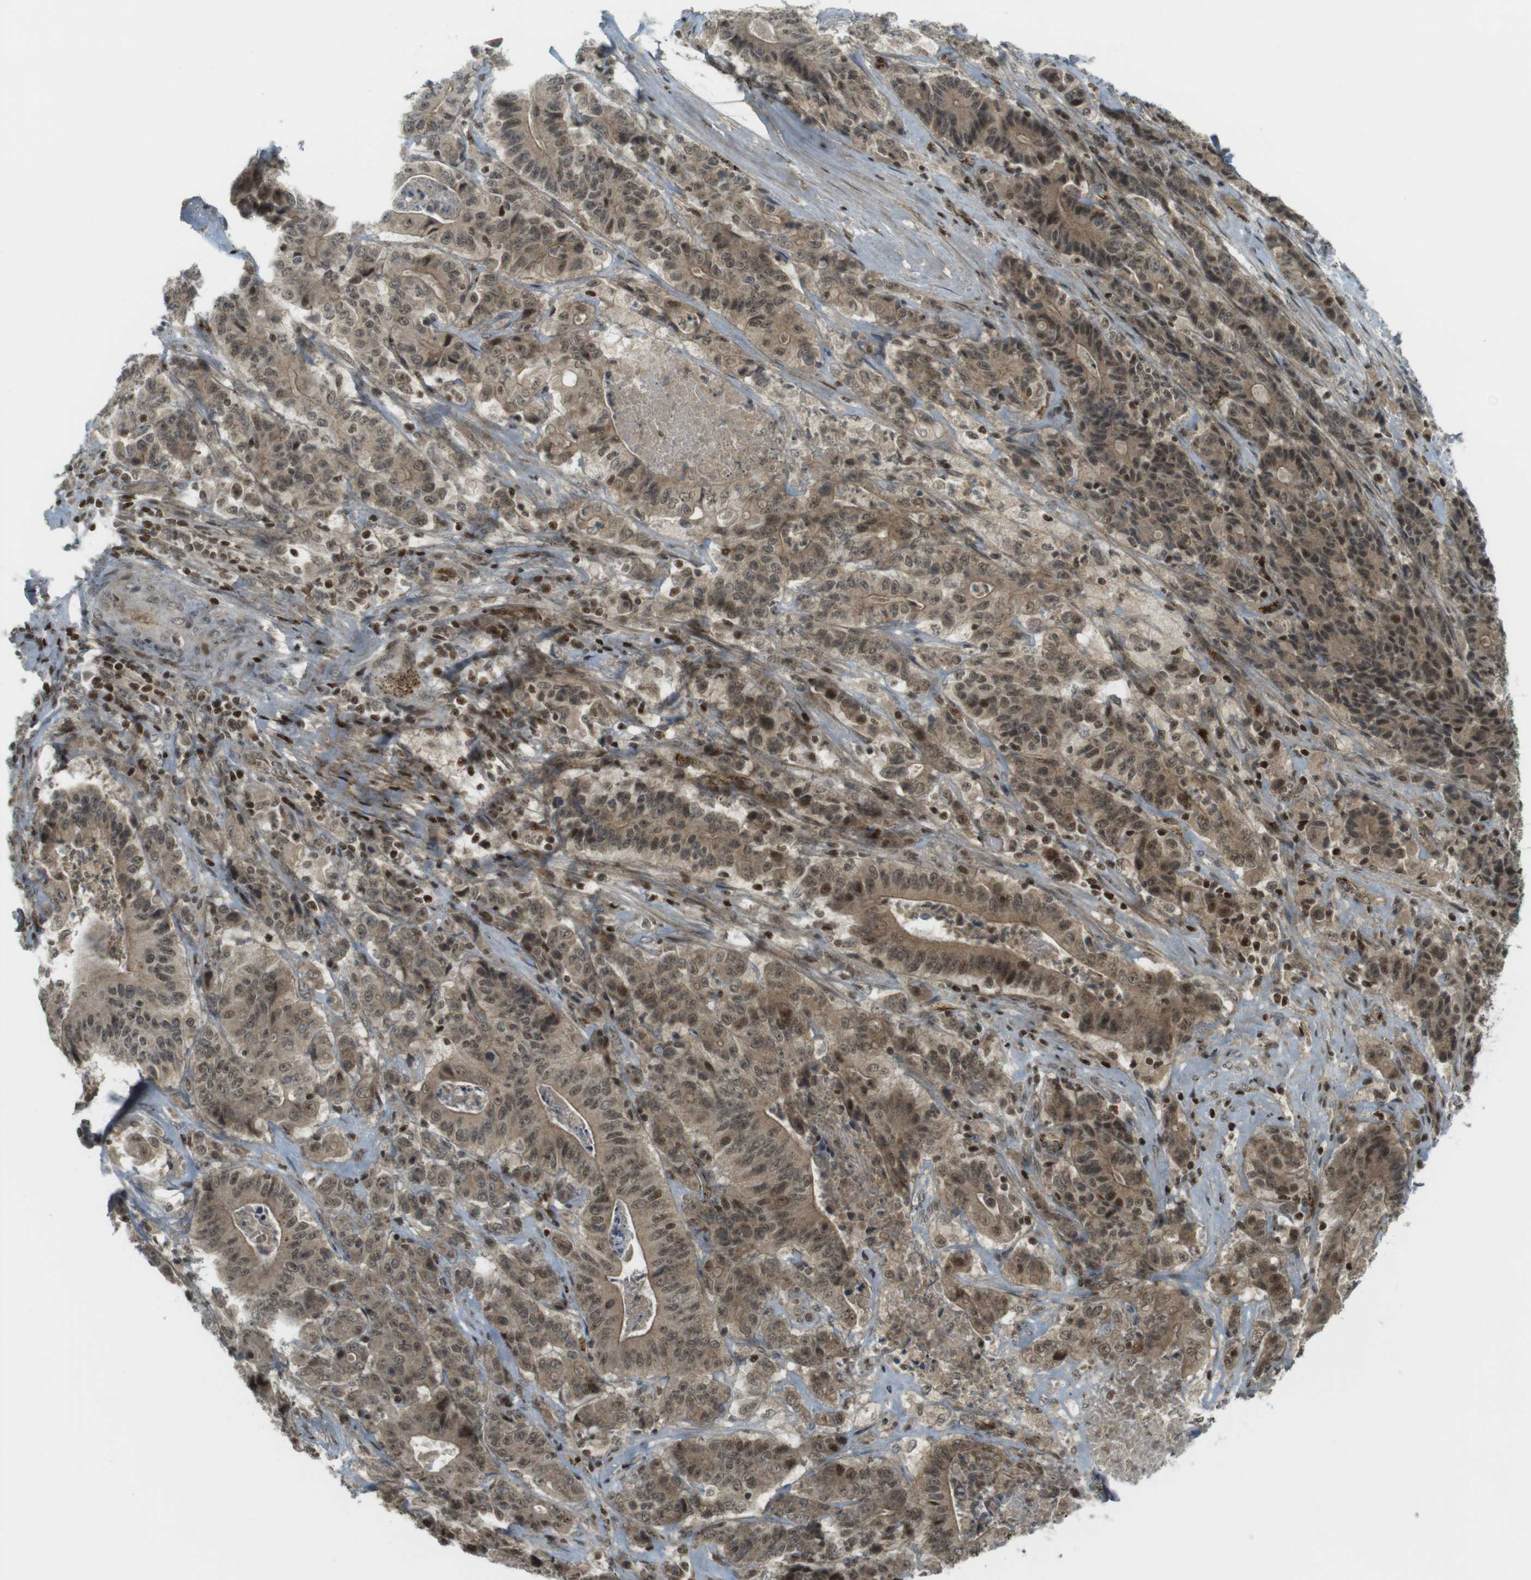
{"staining": {"intensity": "moderate", "quantity": ">75%", "location": "cytoplasmic/membranous,nuclear"}, "tissue": "stomach cancer", "cell_type": "Tumor cells", "image_type": "cancer", "snomed": [{"axis": "morphology", "description": "Adenocarcinoma, NOS"}, {"axis": "topography", "description": "Stomach"}], "caption": "A high-resolution micrograph shows immunohistochemistry (IHC) staining of stomach cancer (adenocarcinoma), which displays moderate cytoplasmic/membranous and nuclear staining in about >75% of tumor cells. (DAB = brown stain, brightfield microscopy at high magnification).", "gene": "PPP1R13B", "patient": {"sex": "female", "age": 73}}